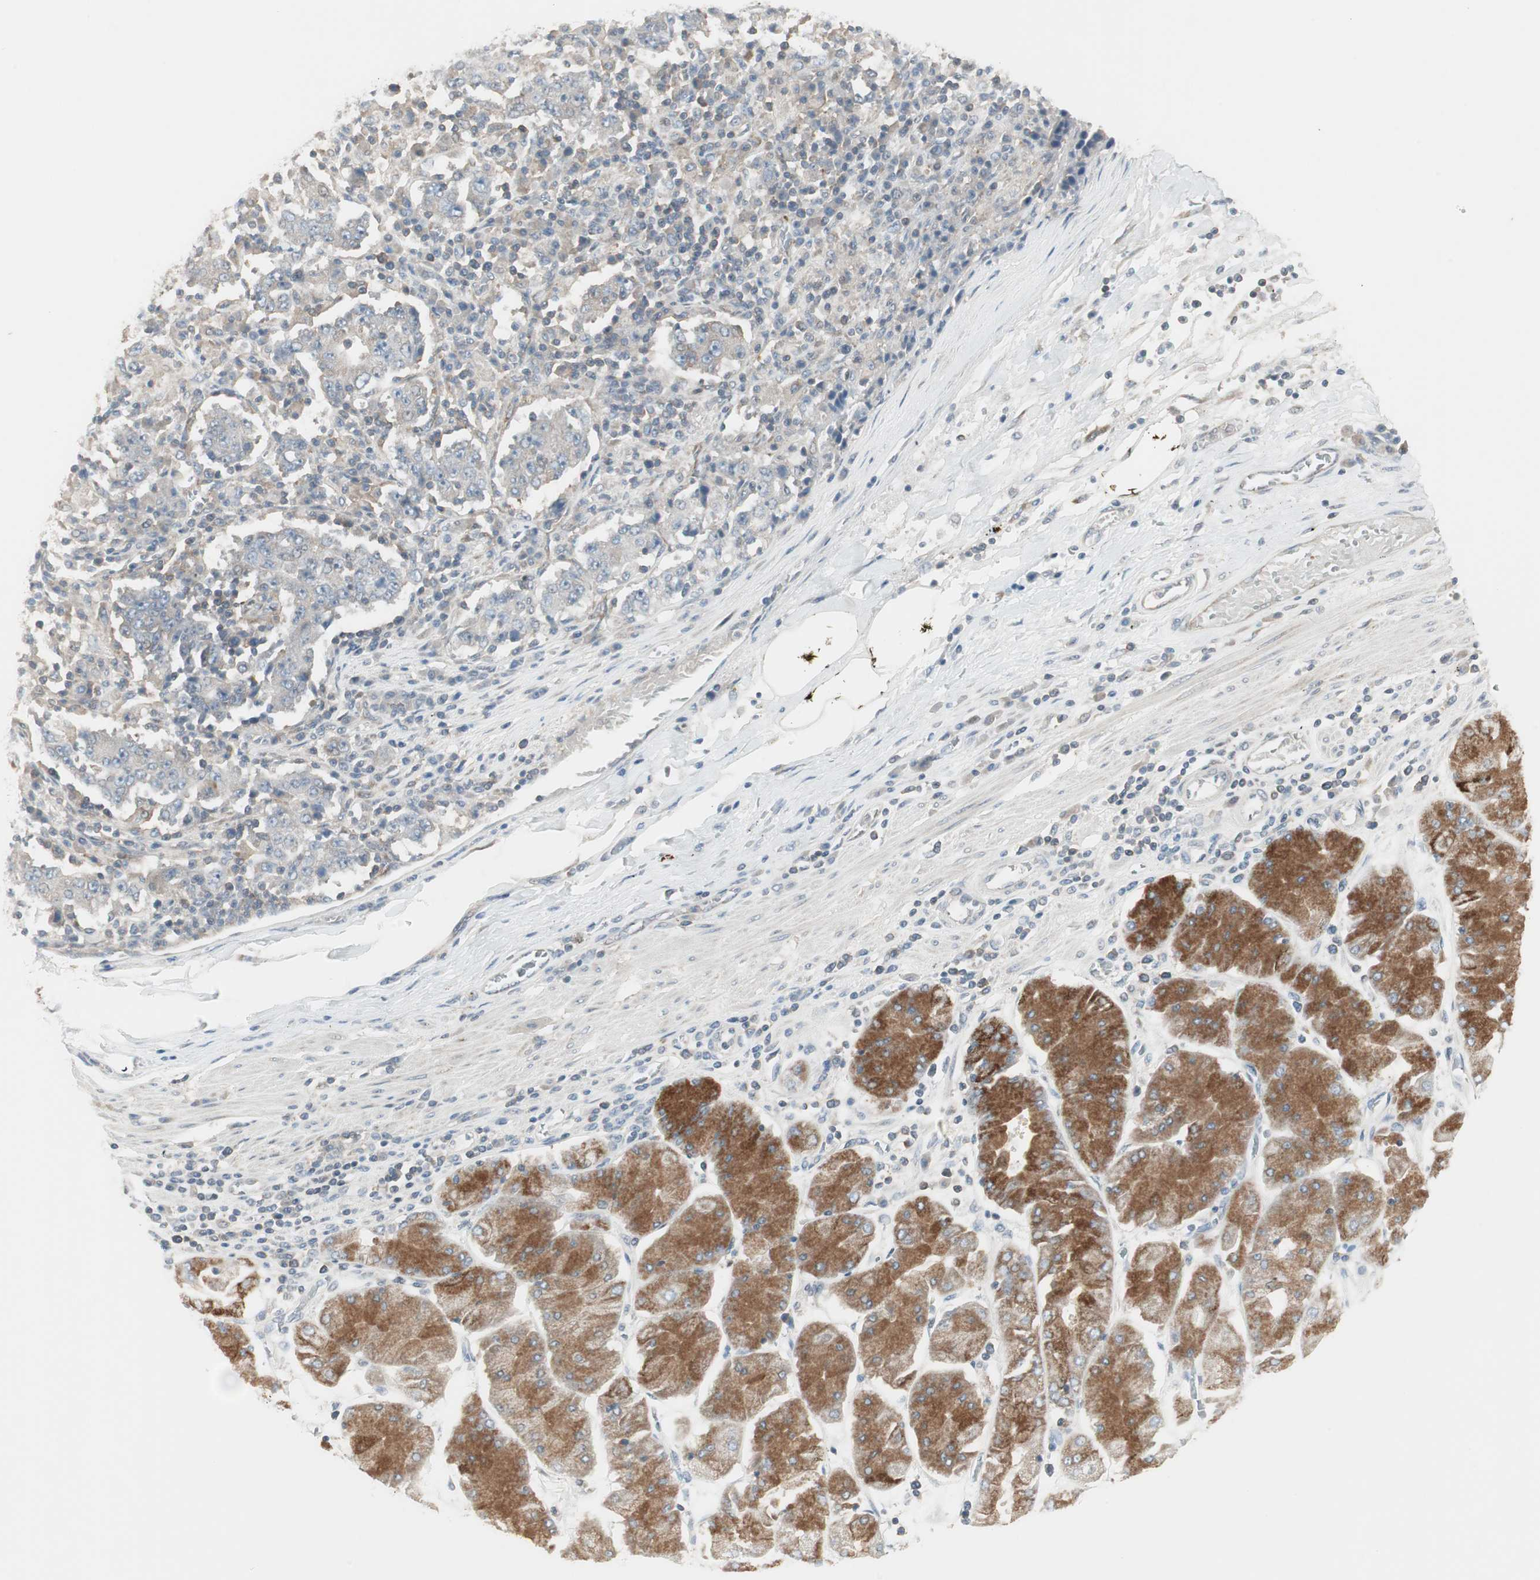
{"staining": {"intensity": "weak", "quantity": ">75%", "location": "cytoplasmic/membranous"}, "tissue": "stomach cancer", "cell_type": "Tumor cells", "image_type": "cancer", "snomed": [{"axis": "morphology", "description": "Normal tissue, NOS"}, {"axis": "morphology", "description": "Adenocarcinoma, NOS"}, {"axis": "topography", "description": "Stomach, upper"}, {"axis": "topography", "description": "Stomach"}], "caption": "Weak cytoplasmic/membranous protein positivity is identified in about >75% of tumor cells in stomach cancer (adenocarcinoma).", "gene": "ZFP36", "patient": {"sex": "male", "age": 59}}